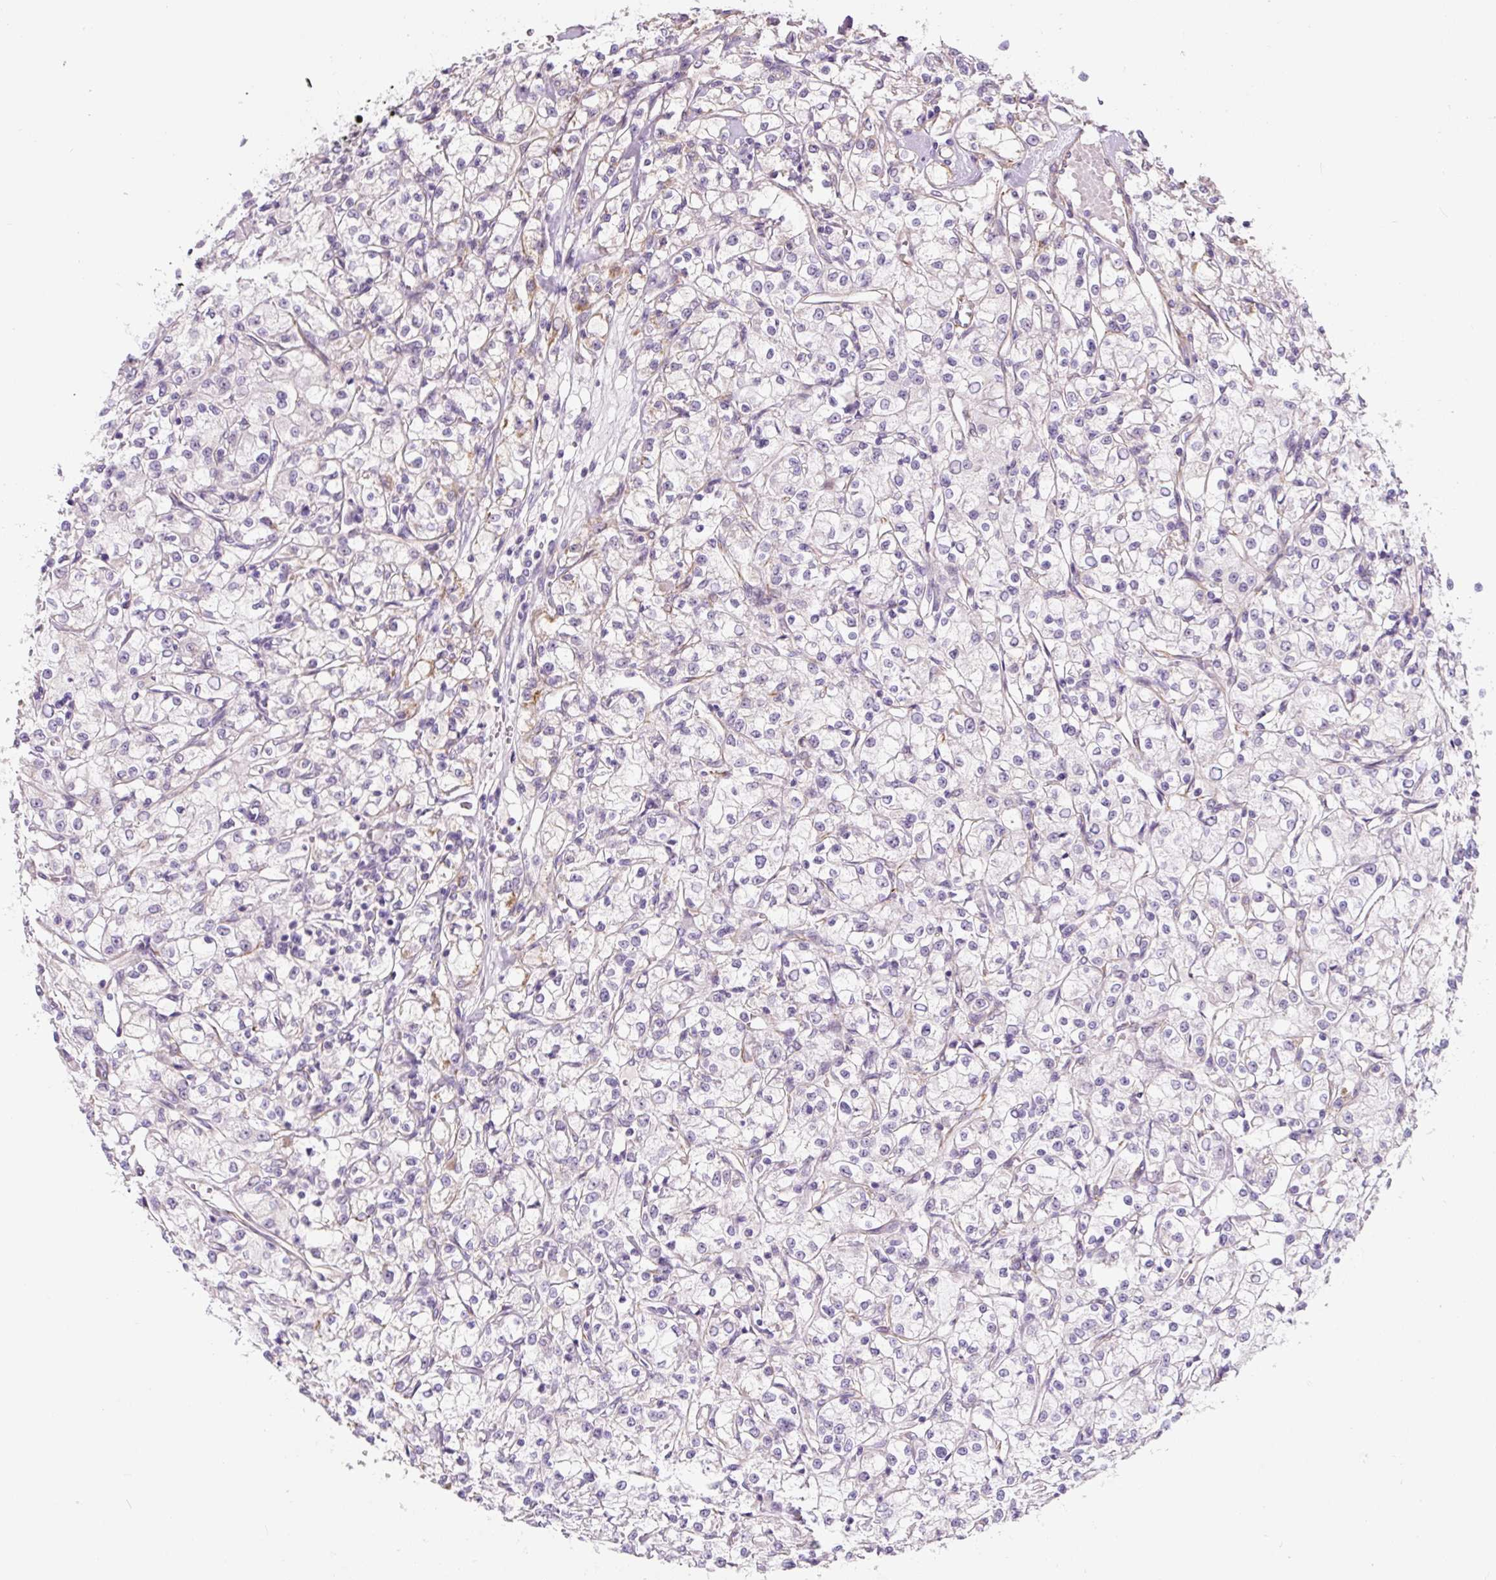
{"staining": {"intensity": "weak", "quantity": "<25%", "location": "cytoplasmic/membranous"}, "tissue": "renal cancer", "cell_type": "Tumor cells", "image_type": "cancer", "snomed": [{"axis": "morphology", "description": "Adenocarcinoma, NOS"}, {"axis": "topography", "description": "Kidney"}], "caption": "This histopathology image is of renal cancer stained with immunohistochemistry (IHC) to label a protein in brown with the nuclei are counter-stained blue. There is no staining in tumor cells.", "gene": "CCL25", "patient": {"sex": "female", "age": 59}}